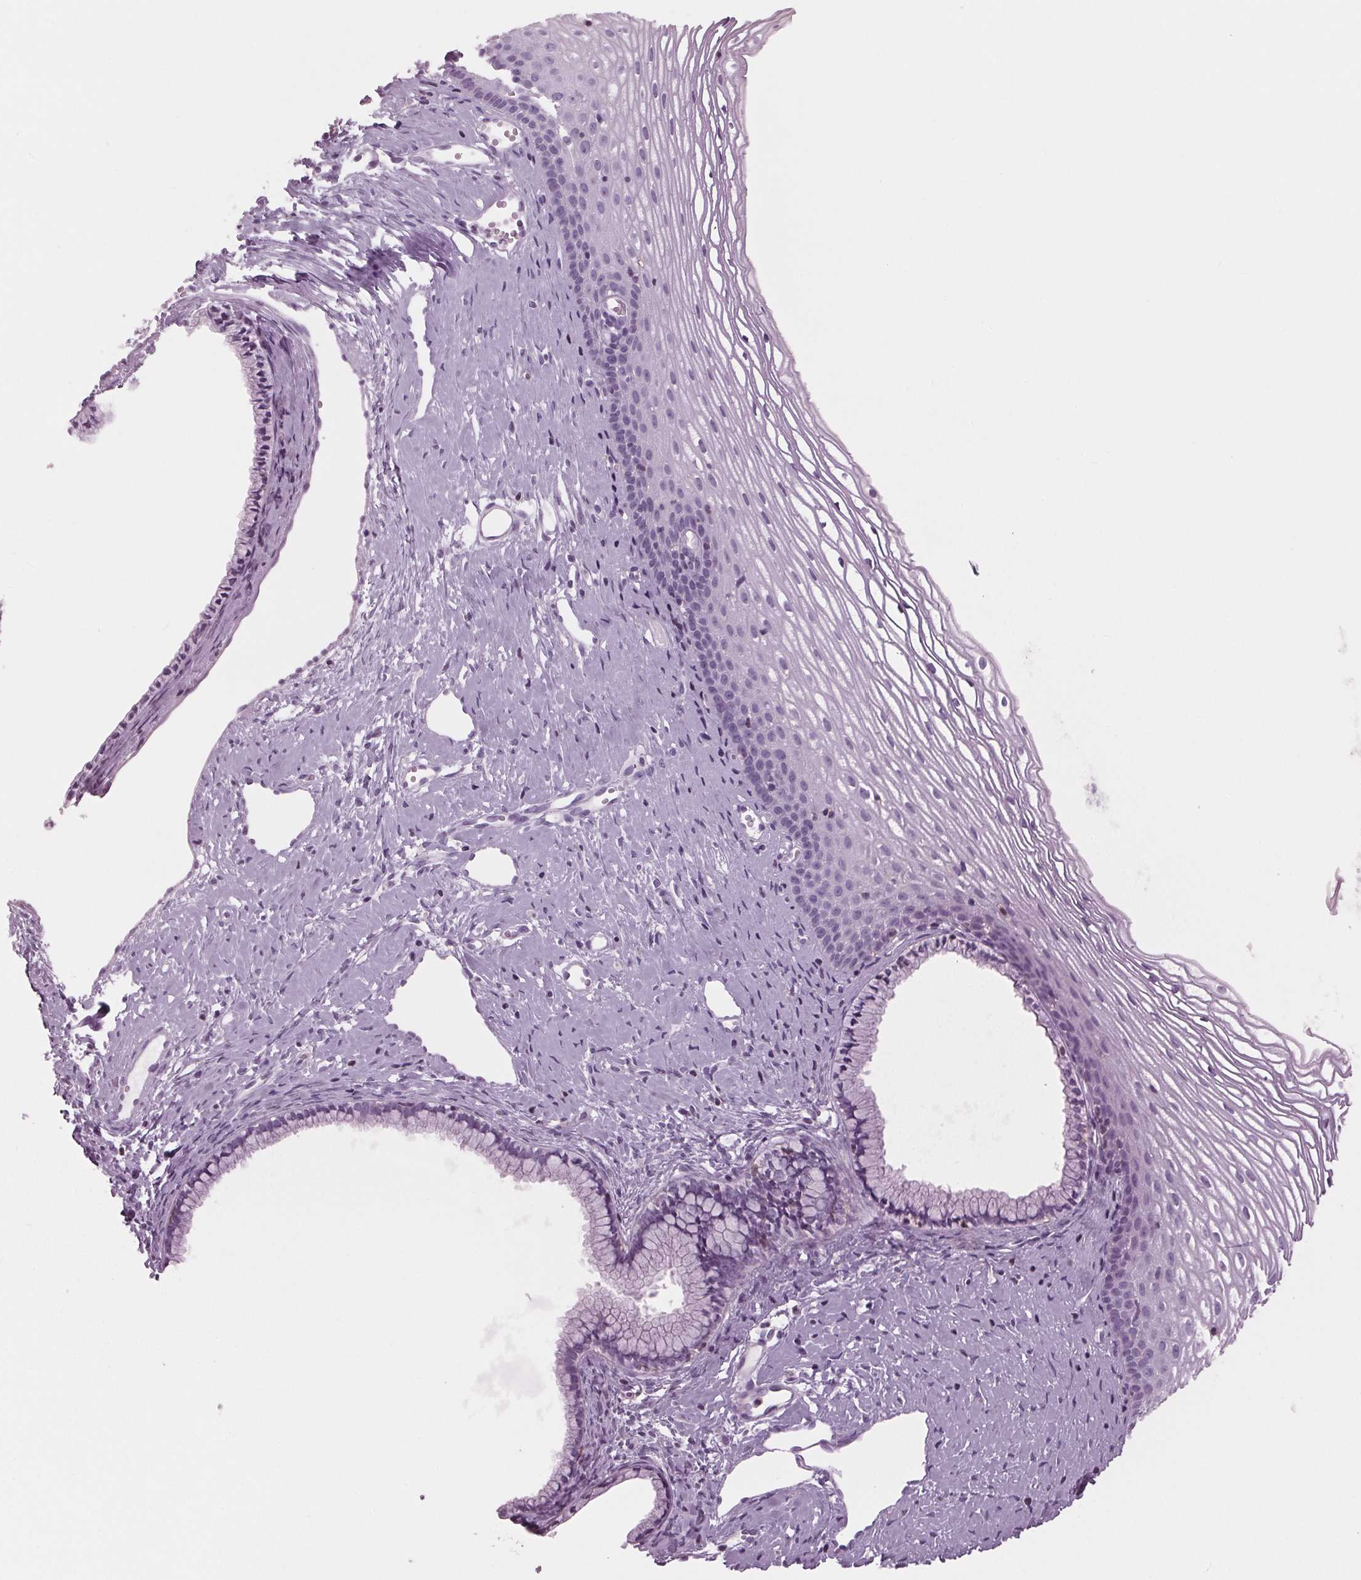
{"staining": {"intensity": "negative", "quantity": "none", "location": "none"}, "tissue": "cervix", "cell_type": "Glandular cells", "image_type": "normal", "snomed": [{"axis": "morphology", "description": "Normal tissue, NOS"}, {"axis": "topography", "description": "Cervix"}], "caption": "Micrograph shows no protein expression in glandular cells of unremarkable cervix. The staining is performed using DAB brown chromogen with nuclei counter-stained in using hematoxylin.", "gene": "BTLA", "patient": {"sex": "female", "age": 40}}